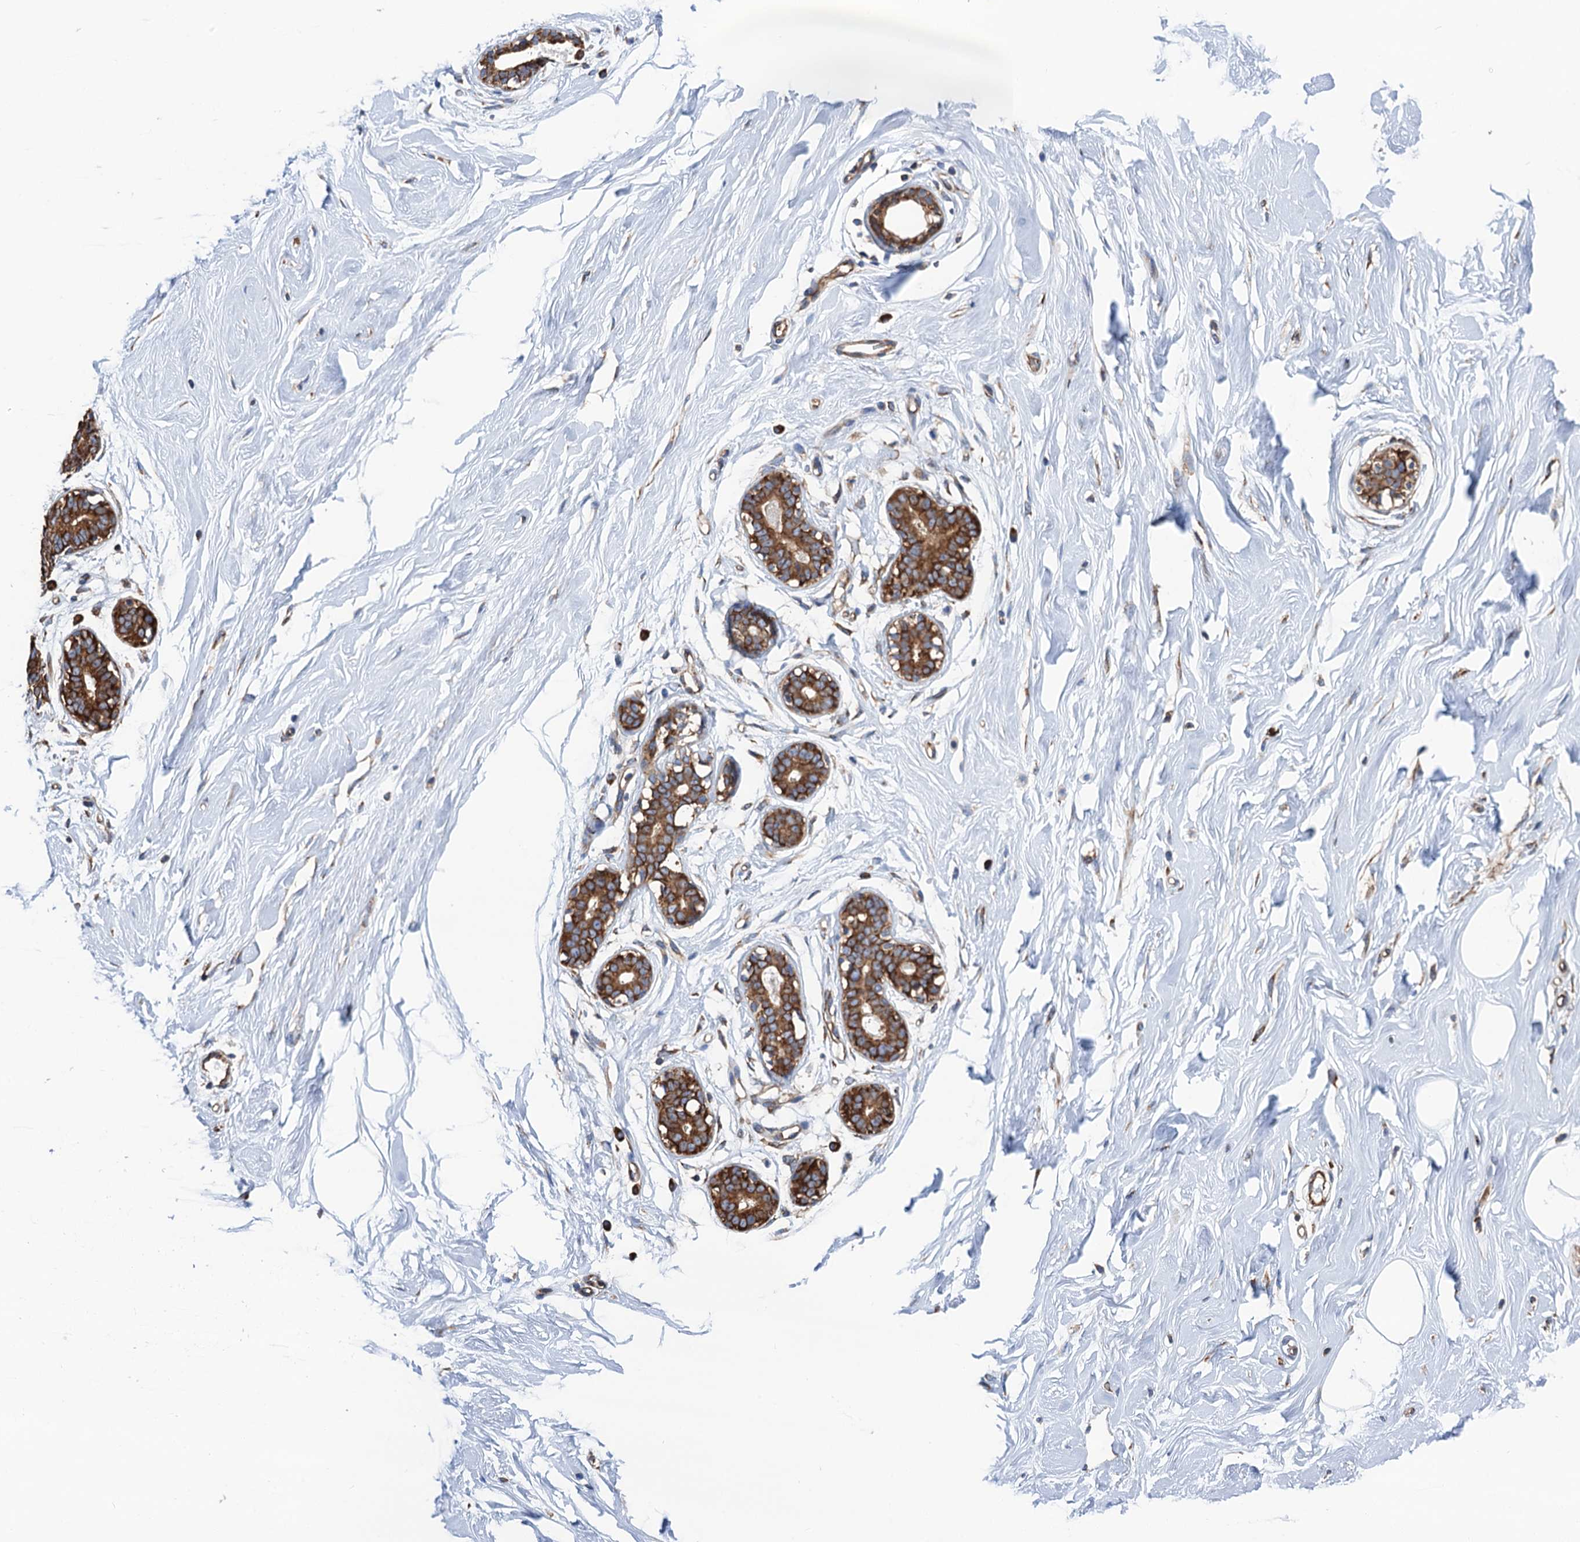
{"staining": {"intensity": "negative", "quantity": "none", "location": "none"}, "tissue": "breast", "cell_type": "Adipocytes", "image_type": "normal", "snomed": [{"axis": "morphology", "description": "Normal tissue, NOS"}, {"axis": "morphology", "description": "Adenoma, NOS"}, {"axis": "topography", "description": "Breast"}], "caption": "Immunohistochemistry histopathology image of unremarkable breast: human breast stained with DAB (3,3'-diaminobenzidine) shows no significant protein expression in adipocytes. (DAB (3,3'-diaminobenzidine) immunohistochemistry (IHC), high magnification).", "gene": "SLC12A7", "patient": {"sex": "female", "age": 23}}